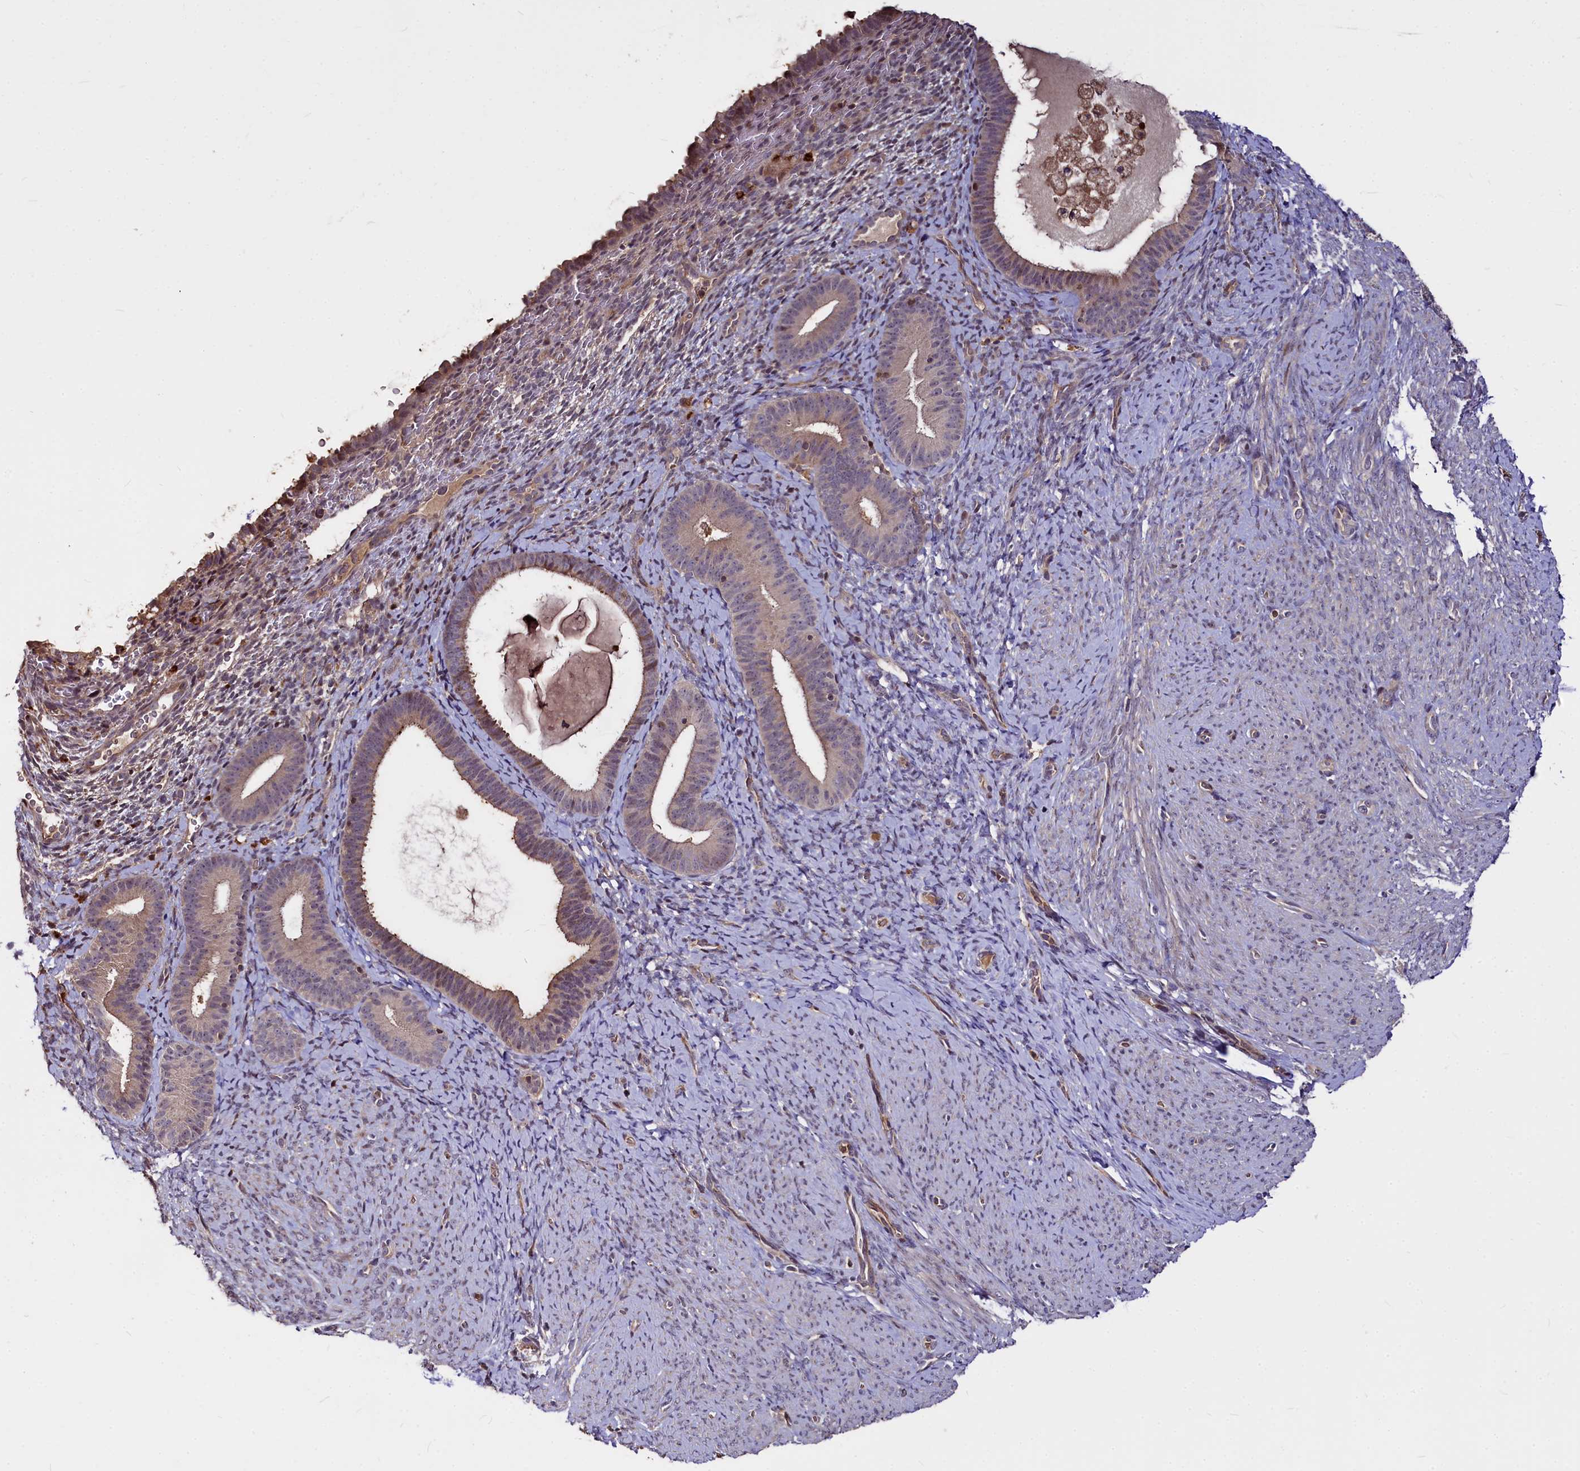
{"staining": {"intensity": "weak", "quantity": "<25%", "location": "cytoplasmic/membranous"}, "tissue": "endometrium", "cell_type": "Cells in endometrial stroma", "image_type": "normal", "snomed": [{"axis": "morphology", "description": "Normal tissue, NOS"}, {"axis": "topography", "description": "Endometrium"}], "caption": "Benign endometrium was stained to show a protein in brown. There is no significant positivity in cells in endometrial stroma.", "gene": "ATG101", "patient": {"sex": "female", "age": 65}}